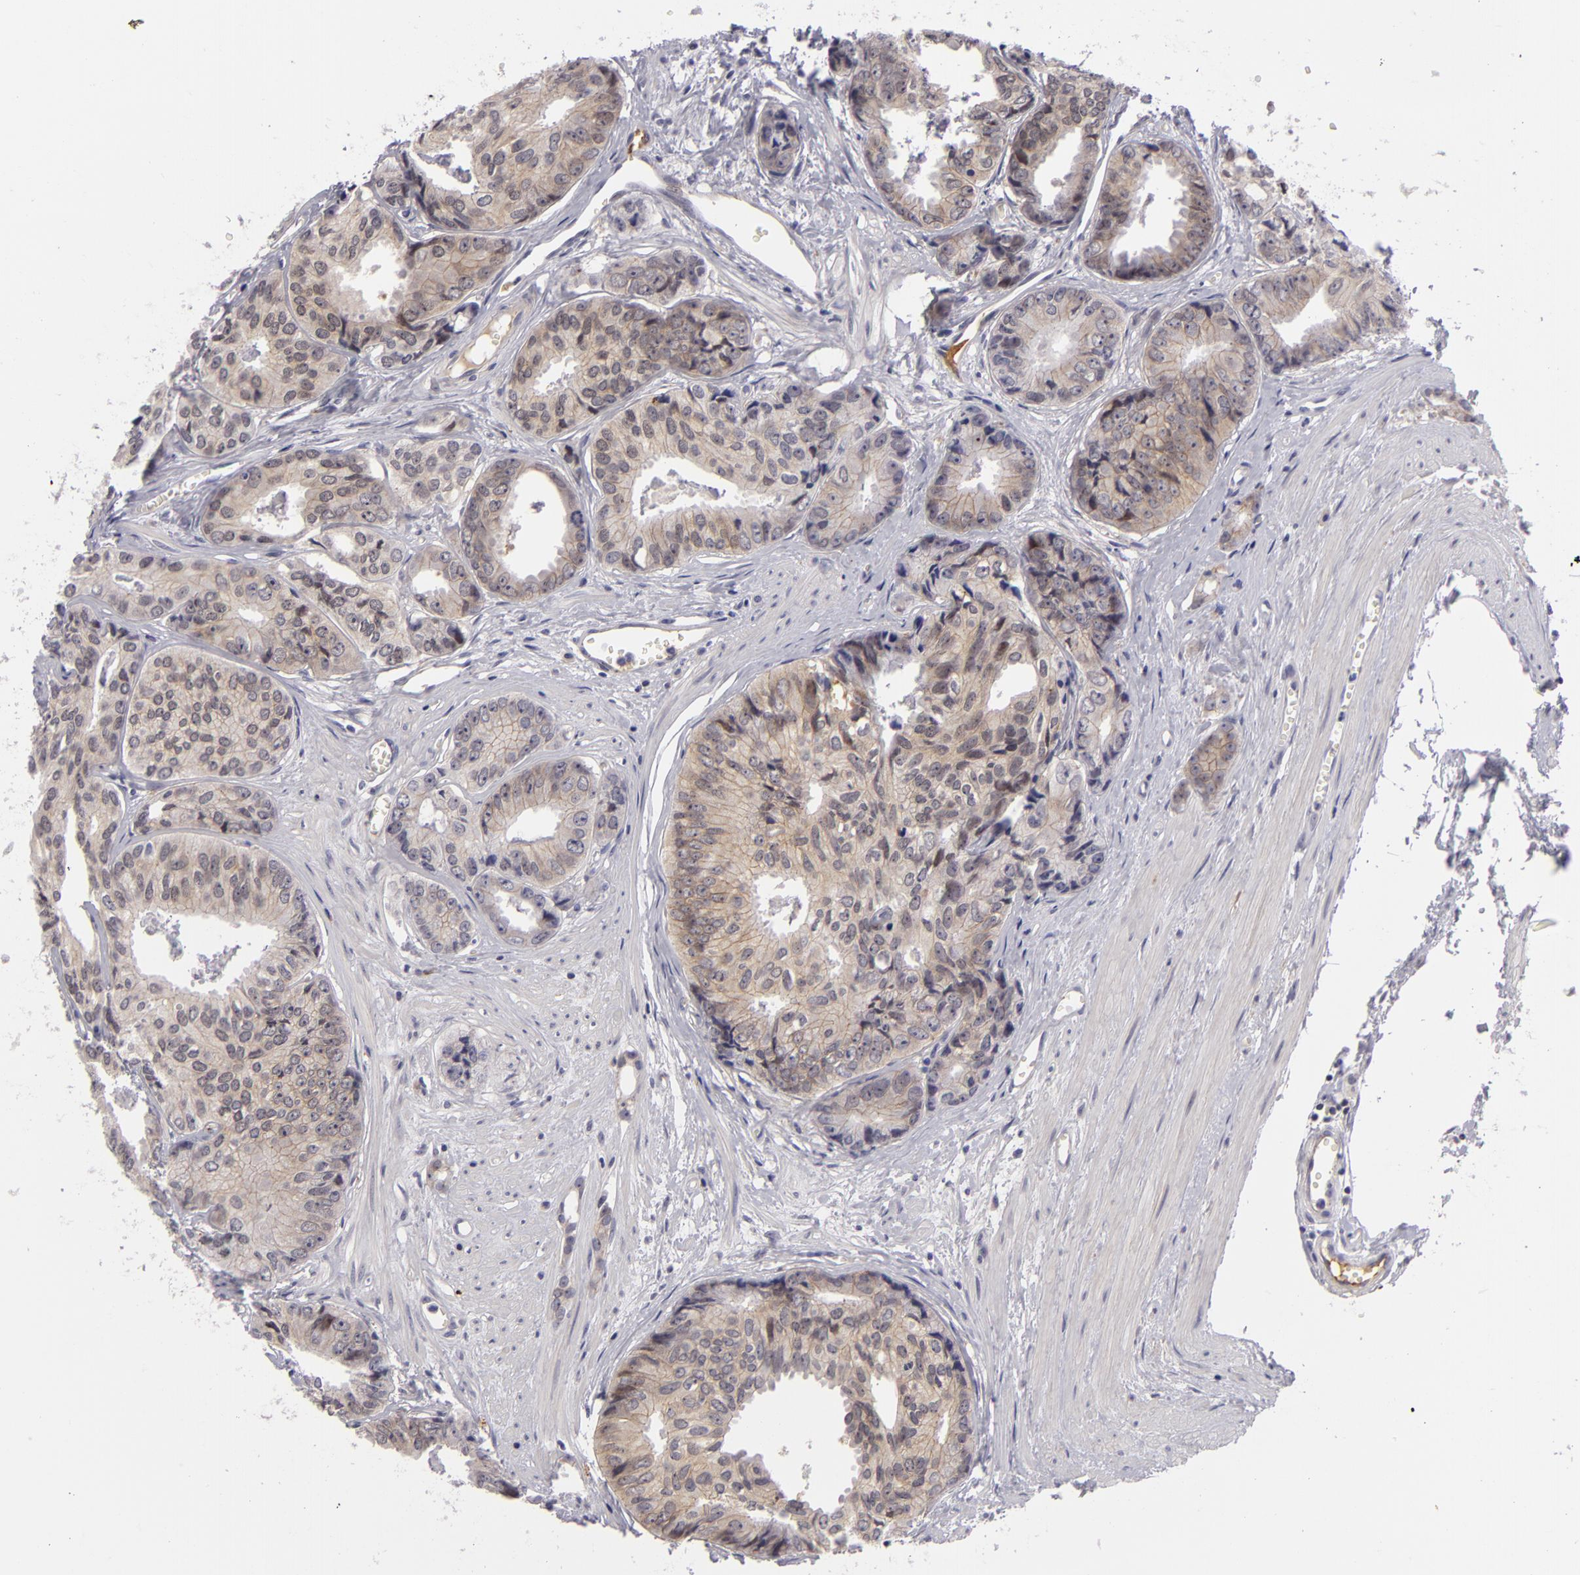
{"staining": {"intensity": "weak", "quantity": "25%-75%", "location": "cytoplasmic/membranous"}, "tissue": "prostate cancer", "cell_type": "Tumor cells", "image_type": "cancer", "snomed": [{"axis": "morphology", "description": "Adenocarcinoma, High grade"}, {"axis": "topography", "description": "Prostate"}], "caption": "Immunohistochemistry of human prostate cancer shows low levels of weak cytoplasmic/membranous positivity in approximately 25%-75% of tumor cells.", "gene": "CTNNB1", "patient": {"sex": "male", "age": 56}}